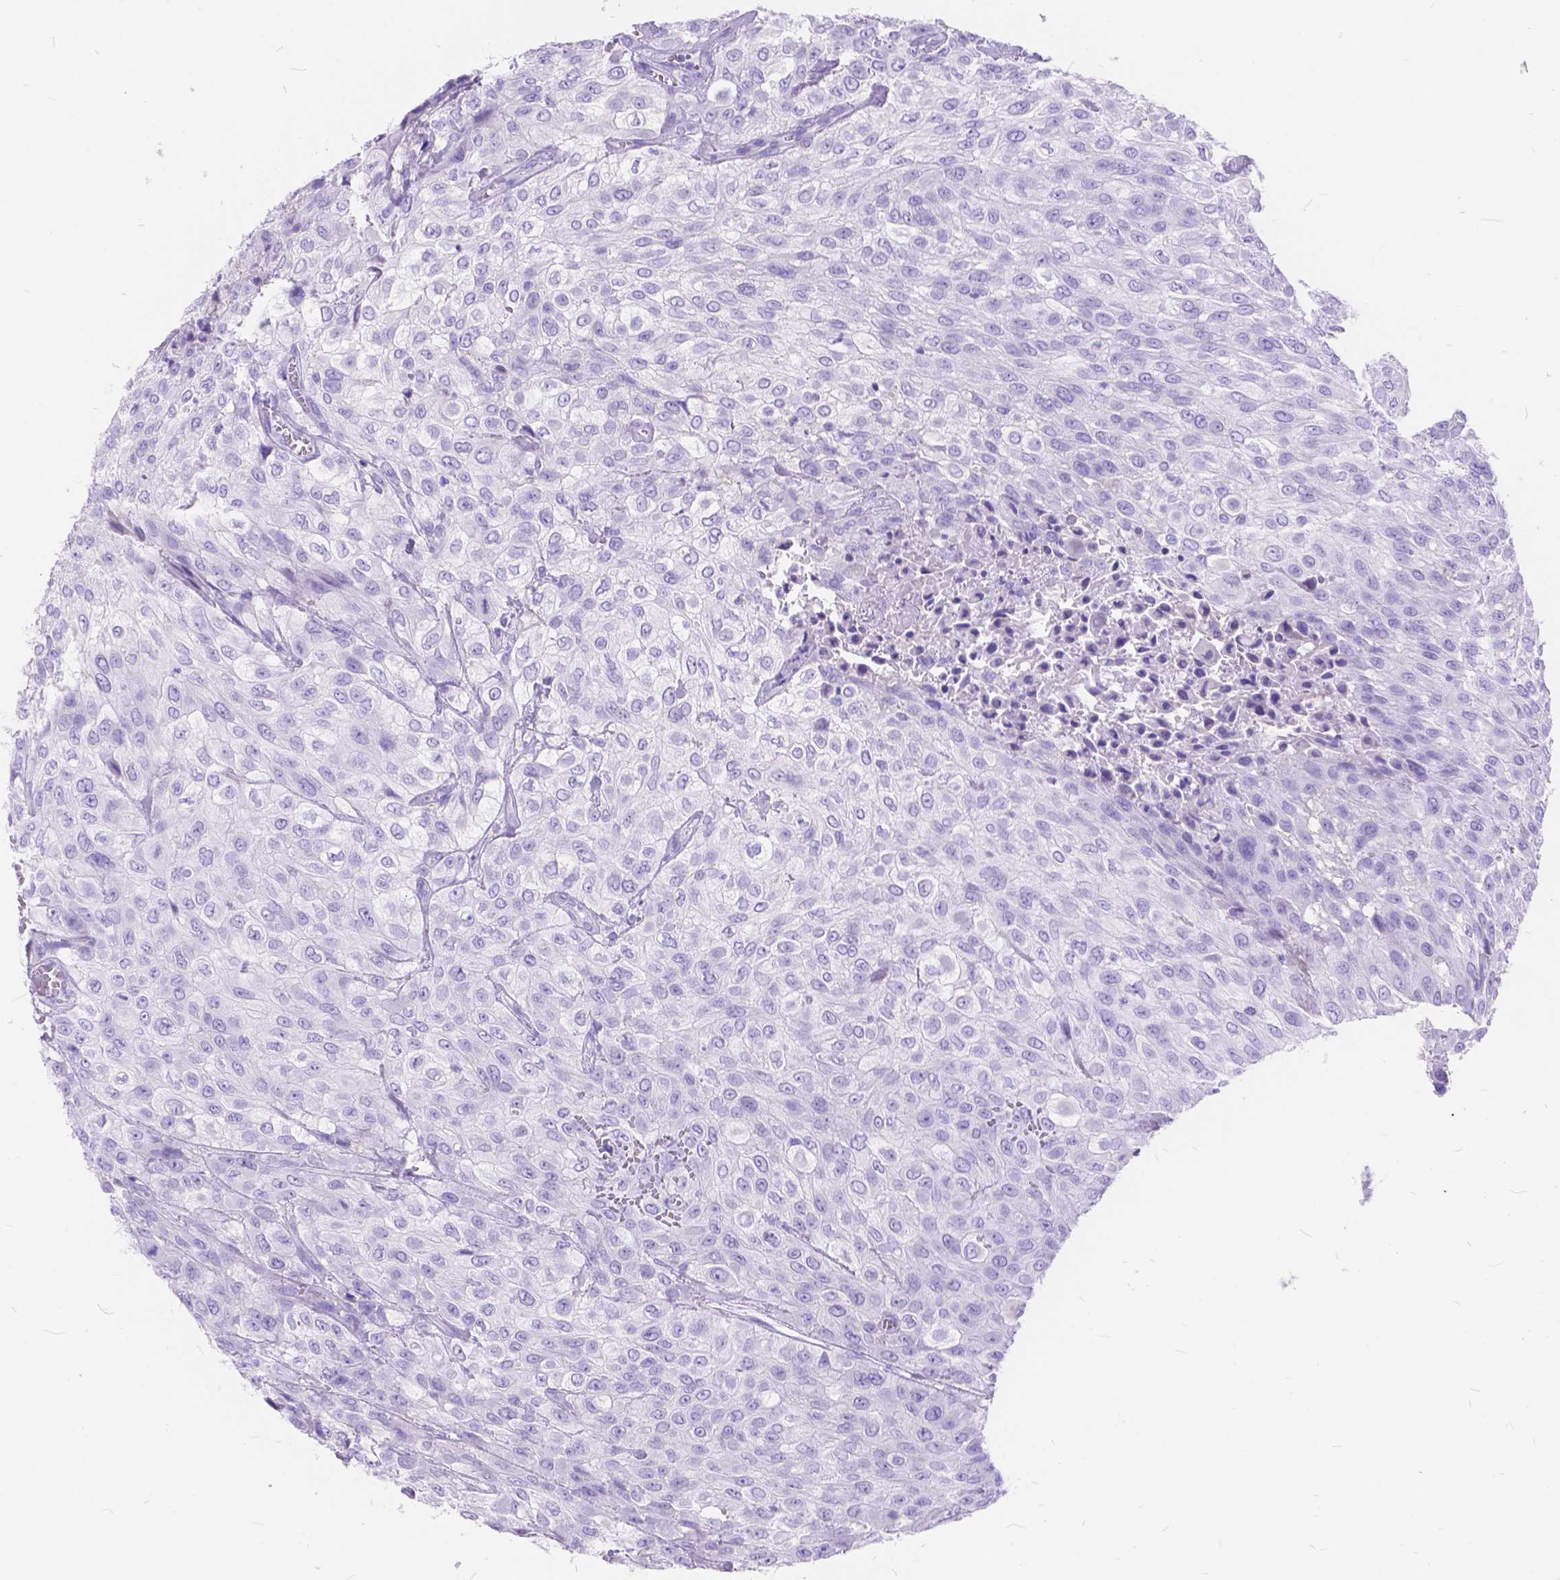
{"staining": {"intensity": "negative", "quantity": "none", "location": "none"}, "tissue": "urothelial cancer", "cell_type": "Tumor cells", "image_type": "cancer", "snomed": [{"axis": "morphology", "description": "Urothelial carcinoma, High grade"}, {"axis": "topography", "description": "Urinary bladder"}], "caption": "Immunohistochemistry histopathology image of neoplastic tissue: high-grade urothelial carcinoma stained with DAB exhibits no significant protein positivity in tumor cells. Brightfield microscopy of immunohistochemistry stained with DAB (3,3'-diaminobenzidine) (brown) and hematoxylin (blue), captured at high magnification.", "gene": "FOXL2", "patient": {"sex": "male", "age": 57}}